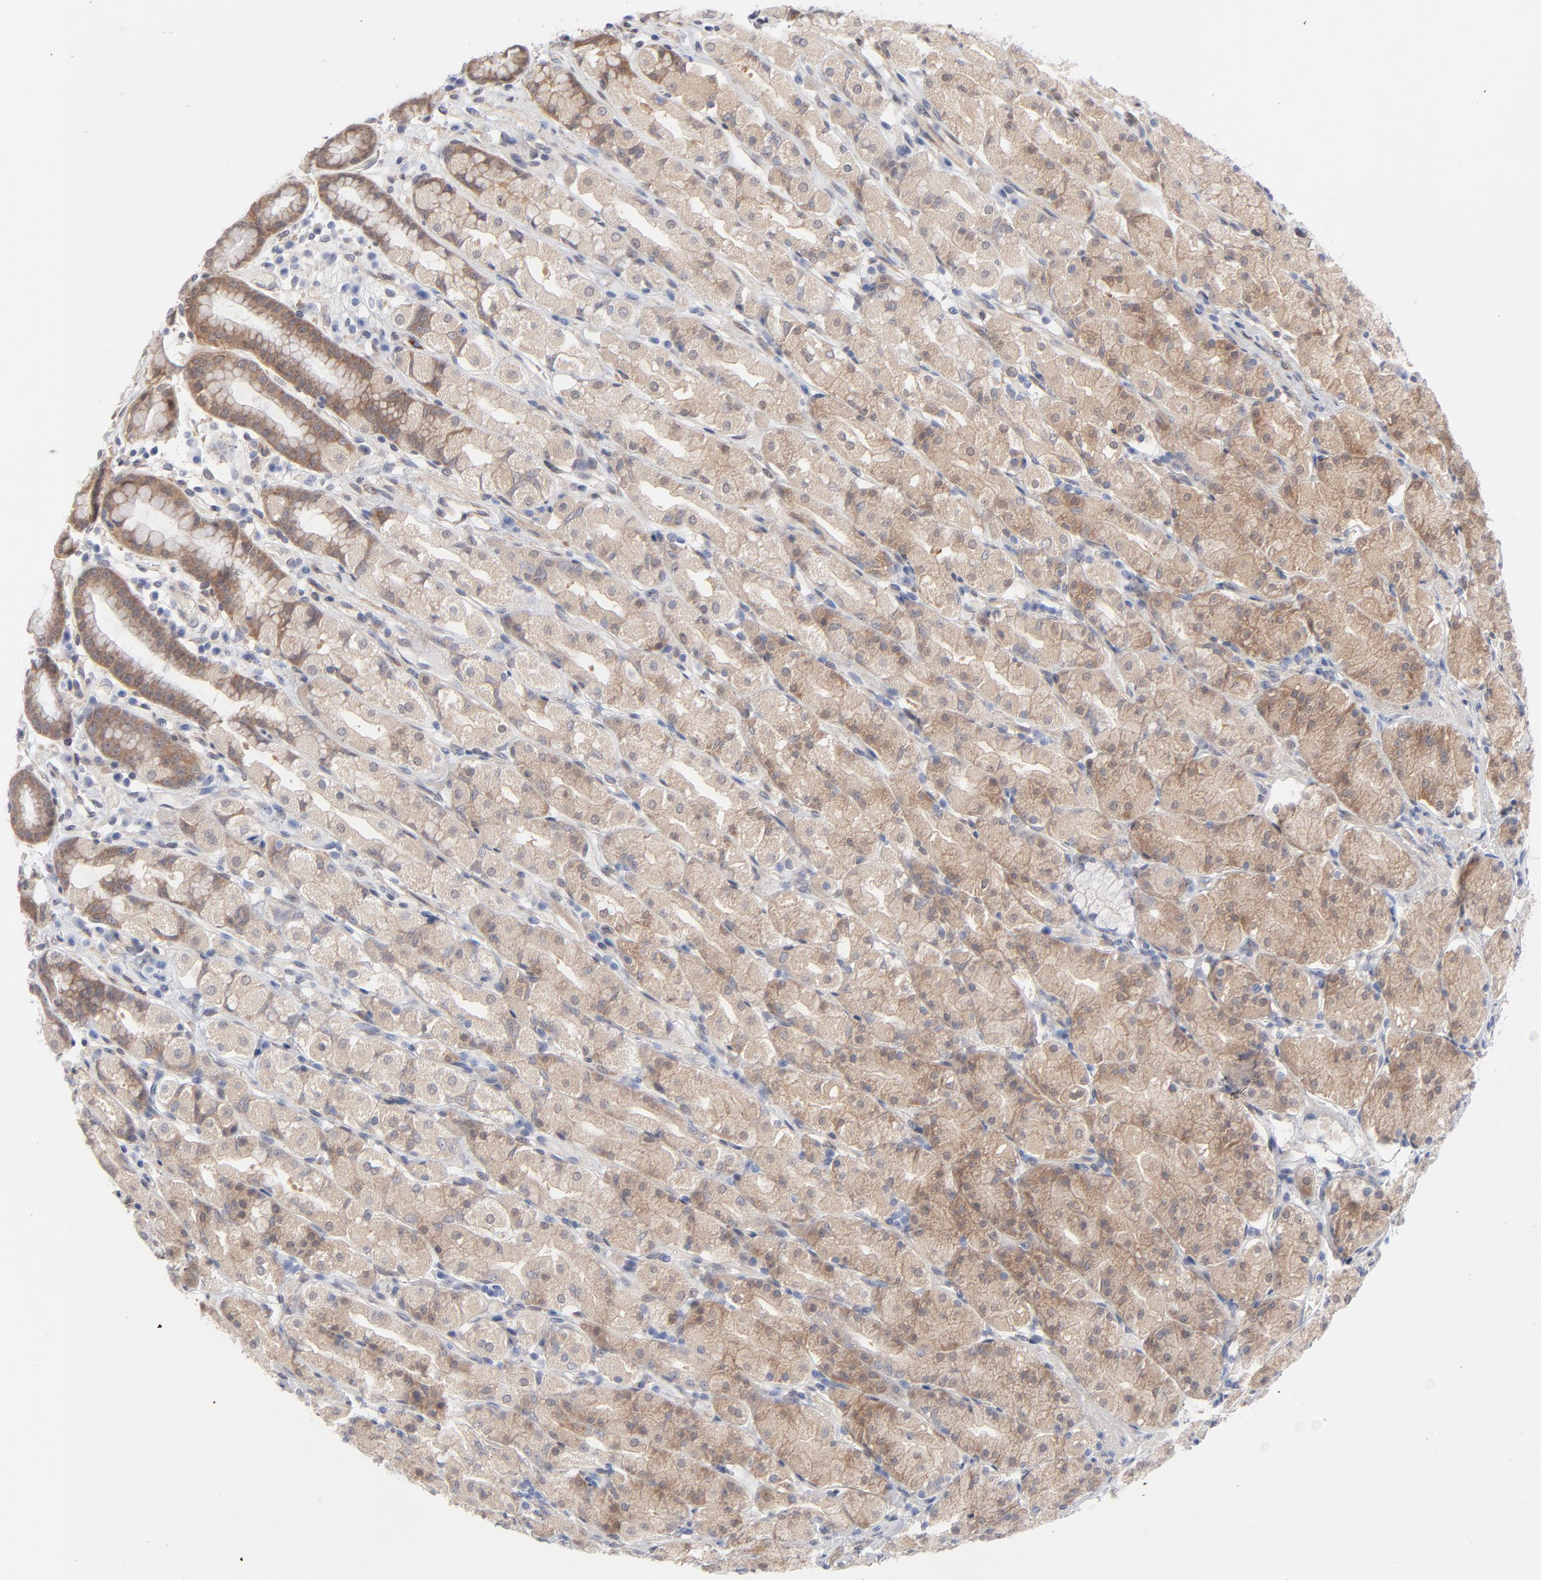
{"staining": {"intensity": "moderate", "quantity": ">75%", "location": "cytoplasmic/membranous"}, "tissue": "stomach", "cell_type": "Glandular cells", "image_type": "normal", "snomed": [{"axis": "morphology", "description": "Normal tissue, NOS"}, {"axis": "topography", "description": "Stomach, upper"}], "caption": "DAB immunohistochemical staining of normal human stomach displays moderate cytoplasmic/membranous protein expression in about >75% of glandular cells.", "gene": "ARRB1", "patient": {"sex": "male", "age": 68}}